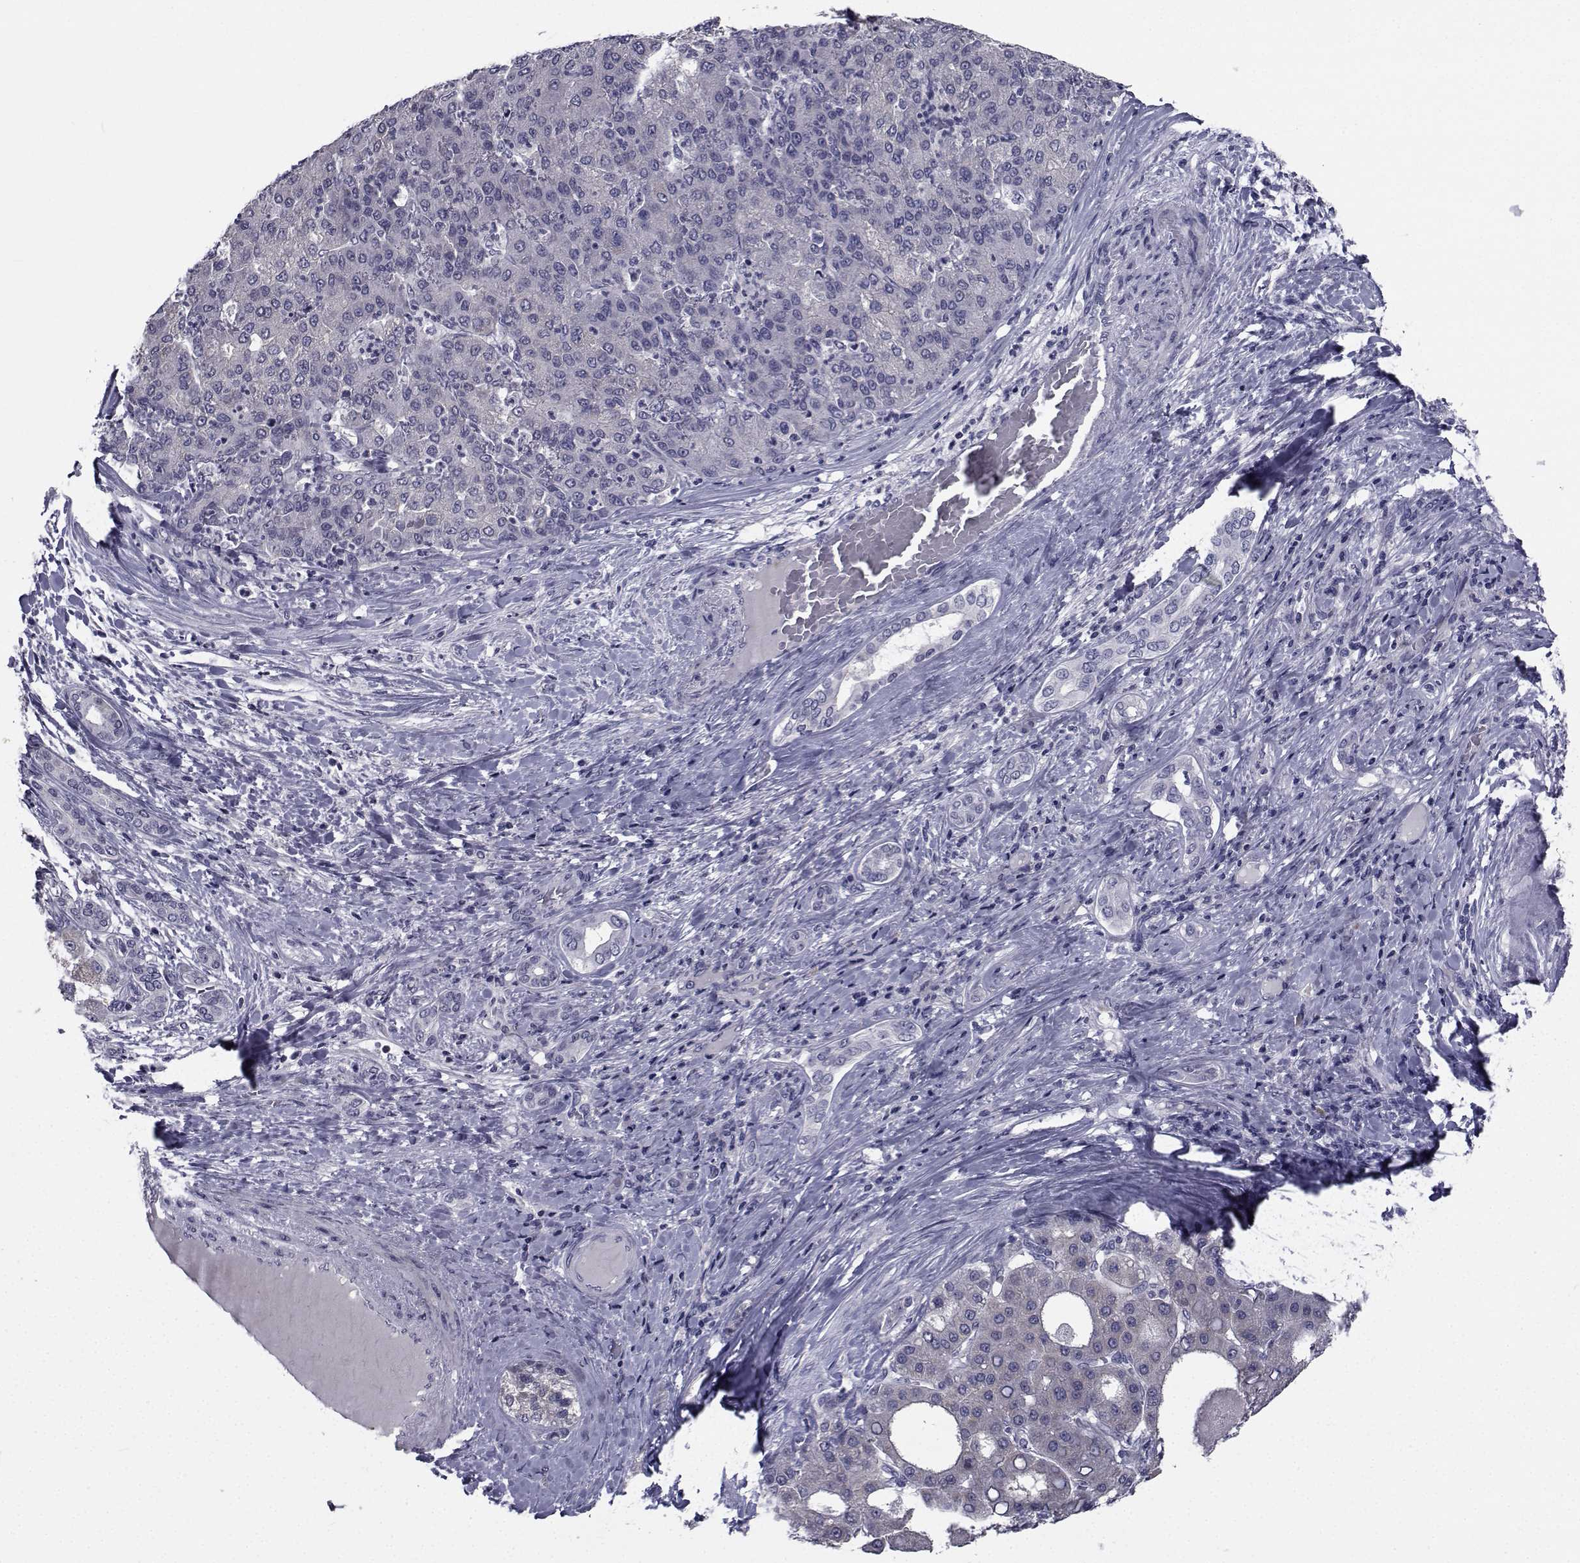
{"staining": {"intensity": "negative", "quantity": "none", "location": "none"}, "tissue": "liver cancer", "cell_type": "Tumor cells", "image_type": "cancer", "snomed": [{"axis": "morphology", "description": "Carcinoma, Hepatocellular, NOS"}, {"axis": "topography", "description": "Liver"}], "caption": "Photomicrograph shows no protein positivity in tumor cells of liver cancer tissue.", "gene": "CHRNA1", "patient": {"sex": "male", "age": 65}}